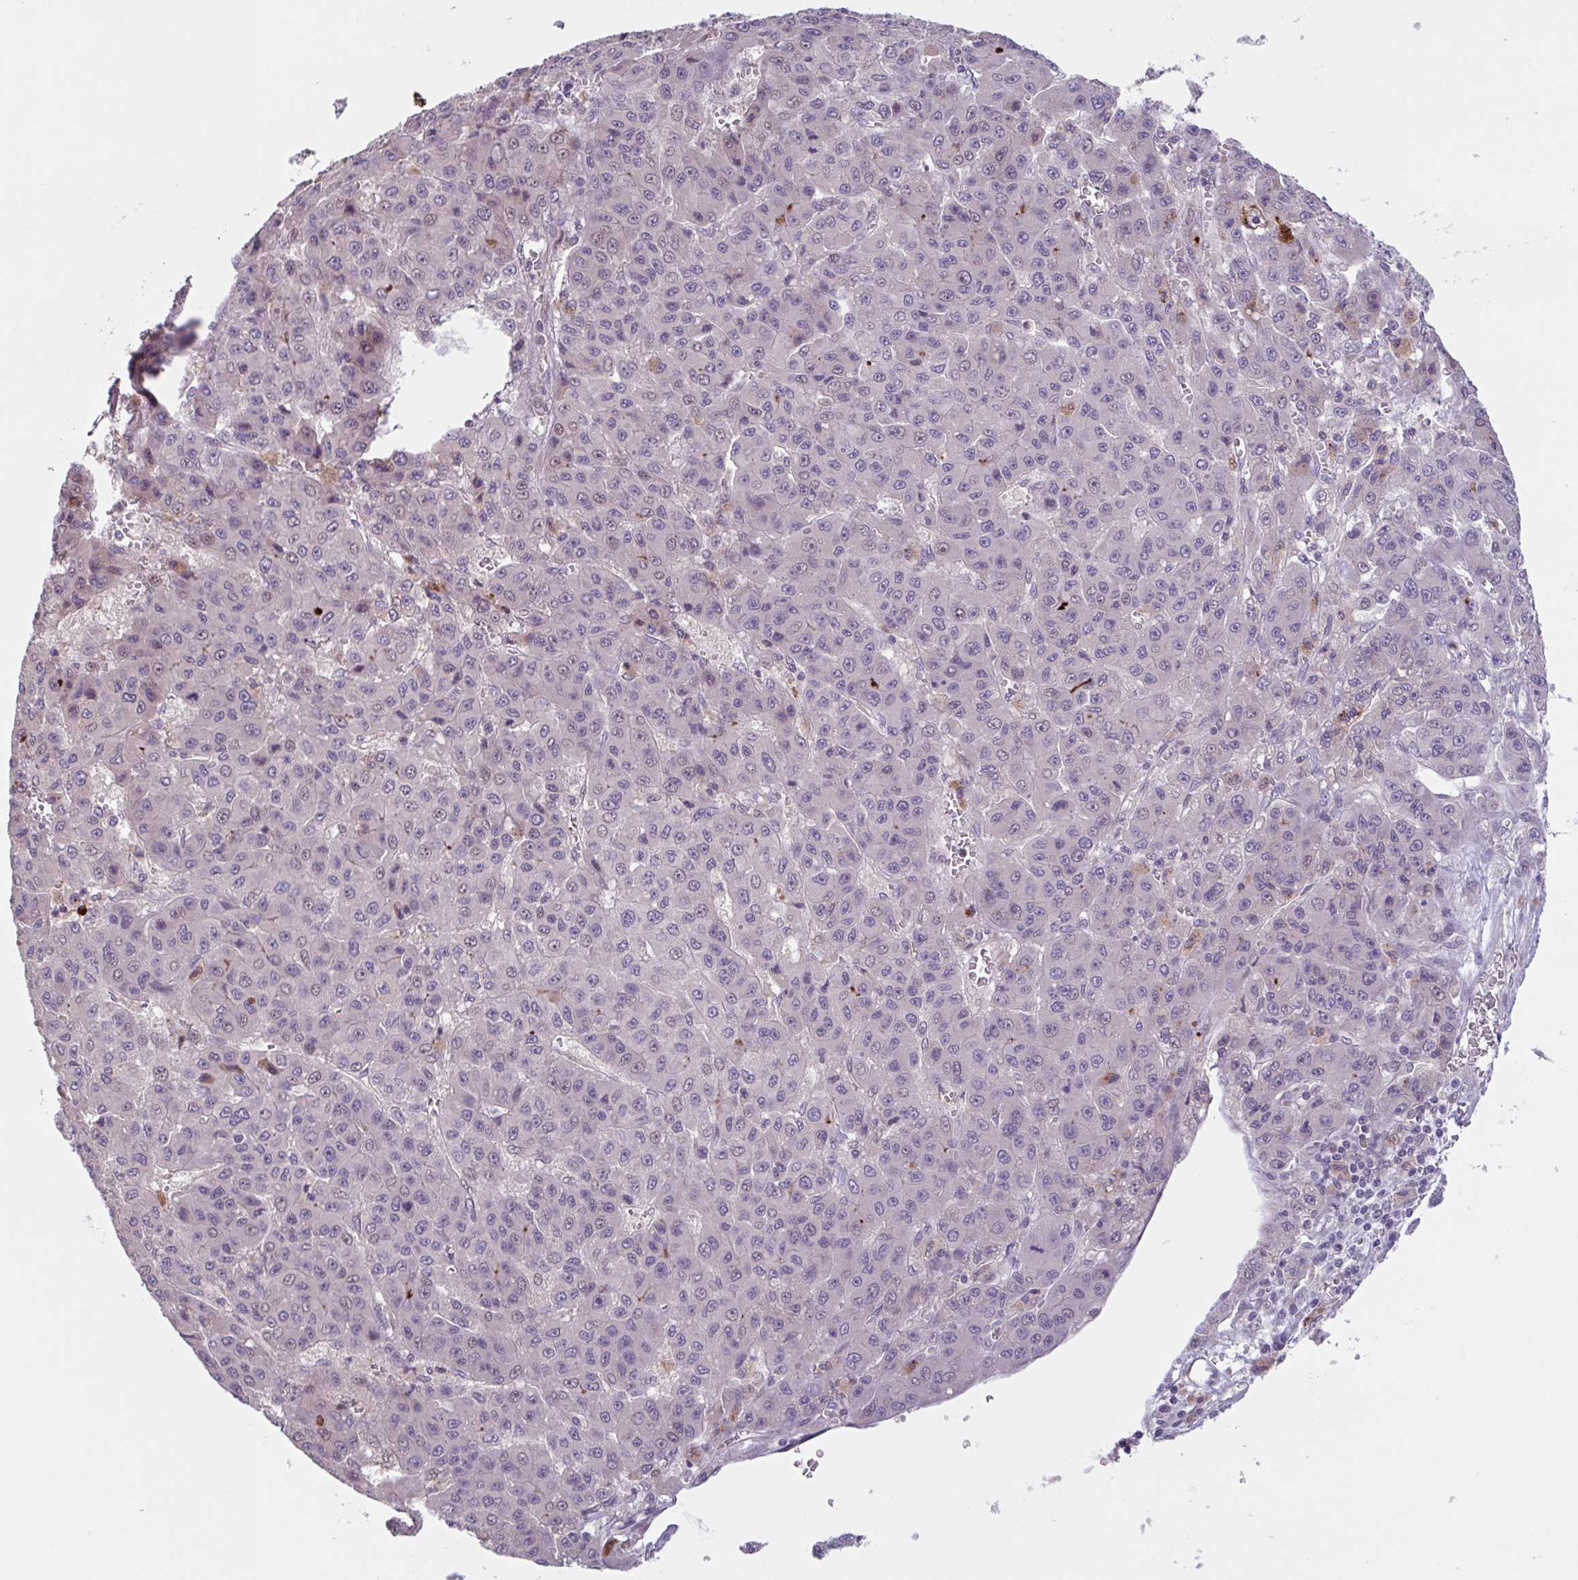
{"staining": {"intensity": "weak", "quantity": "<25%", "location": "nuclear"}, "tissue": "liver cancer", "cell_type": "Tumor cells", "image_type": "cancer", "snomed": [{"axis": "morphology", "description": "Carcinoma, Hepatocellular, NOS"}, {"axis": "topography", "description": "Liver"}], "caption": "Immunohistochemistry micrograph of human liver cancer (hepatocellular carcinoma) stained for a protein (brown), which shows no staining in tumor cells. (DAB IHC, high magnification).", "gene": "RIOK1", "patient": {"sex": "male", "age": 70}}